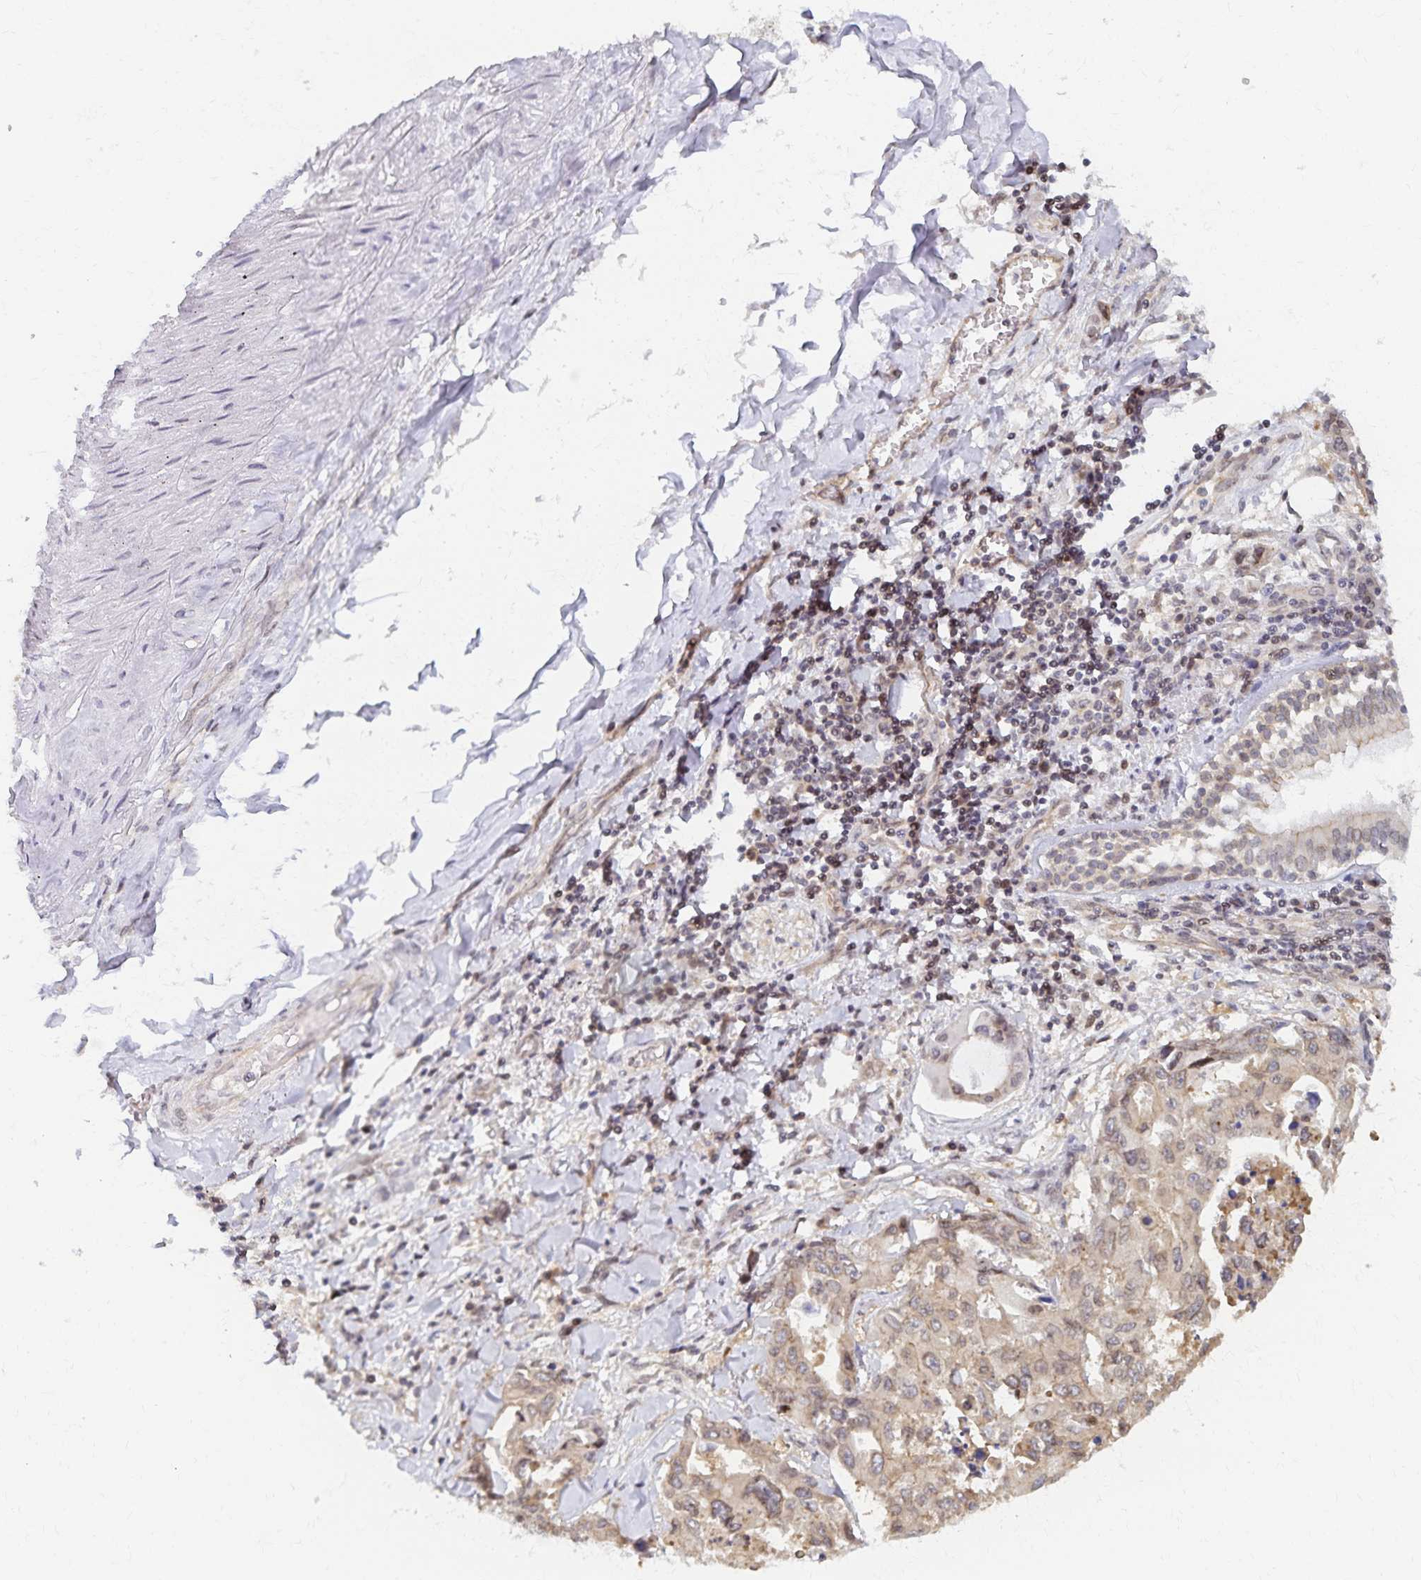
{"staining": {"intensity": "weak", "quantity": "<25%", "location": "cytoplasmic/membranous"}, "tissue": "lung cancer", "cell_type": "Tumor cells", "image_type": "cancer", "snomed": [{"axis": "morphology", "description": "Adenocarcinoma, NOS"}, {"axis": "topography", "description": "Lung"}], "caption": "This is an immunohistochemistry (IHC) micrograph of human adenocarcinoma (lung). There is no positivity in tumor cells.", "gene": "RAB9B", "patient": {"sex": "male", "age": 64}}